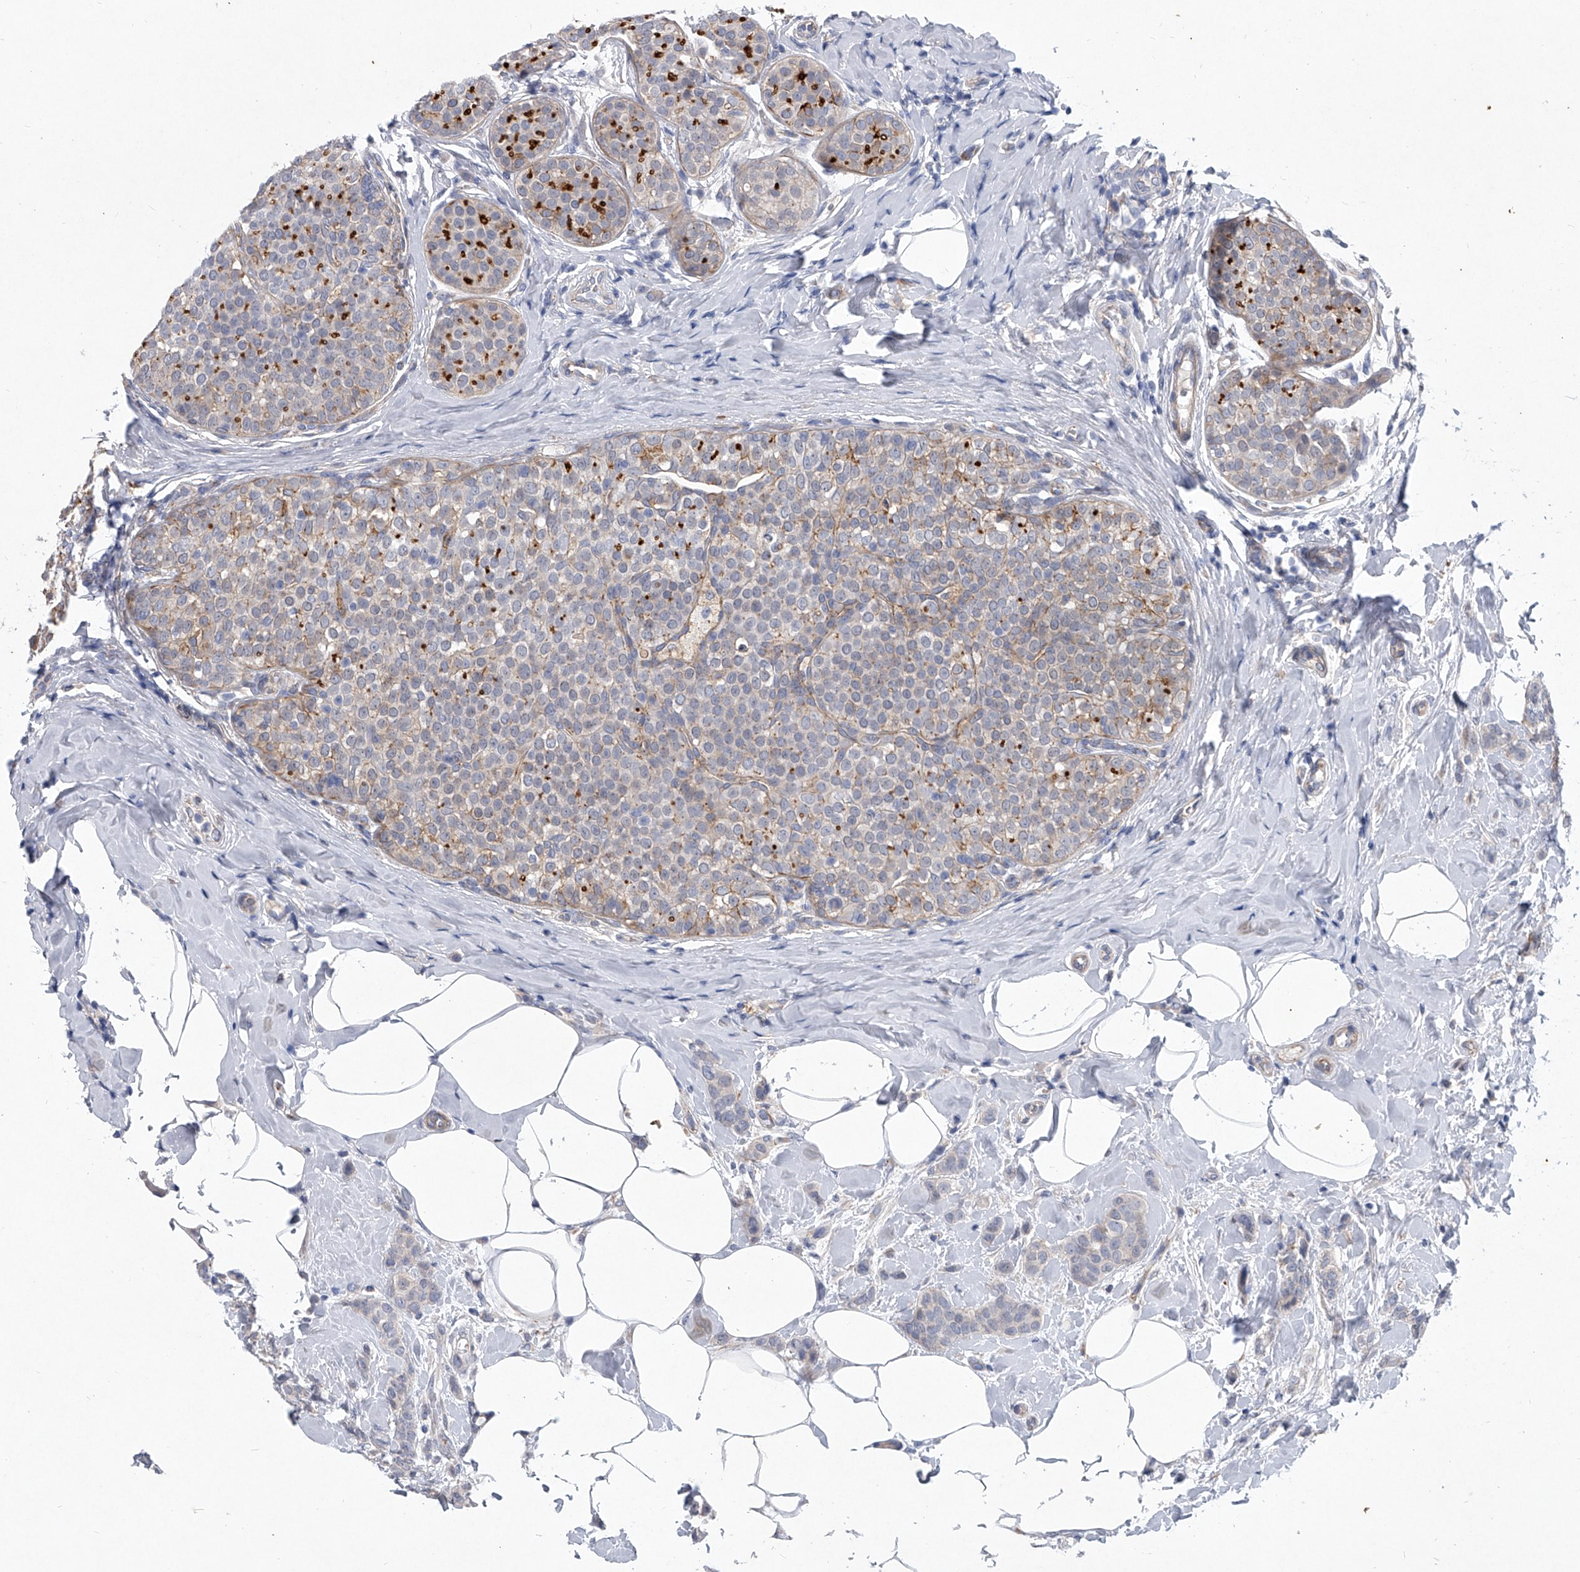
{"staining": {"intensity": "negative", "quantity": "none", "location": "none"}, "tissue": "breast cancer", "cell_type": "Tumor cells", "image_type": "cancer", "snomed": [{"axis": "morphology", "description": "Lobular carcinoma, in situ"}, {"axis": "morphology", "description": "Lobular carcinoma"}, {"axis": "topography", "description": "Breast"}], "caption": "Immunohistochemistry of human breast lobular carcinoma shows no positivity in tumor cells. (Brightfield microscopy of DAB IHC at high magnification).", "gene": "MINDY4", "patient": {"sex": "female", "age": 41}}